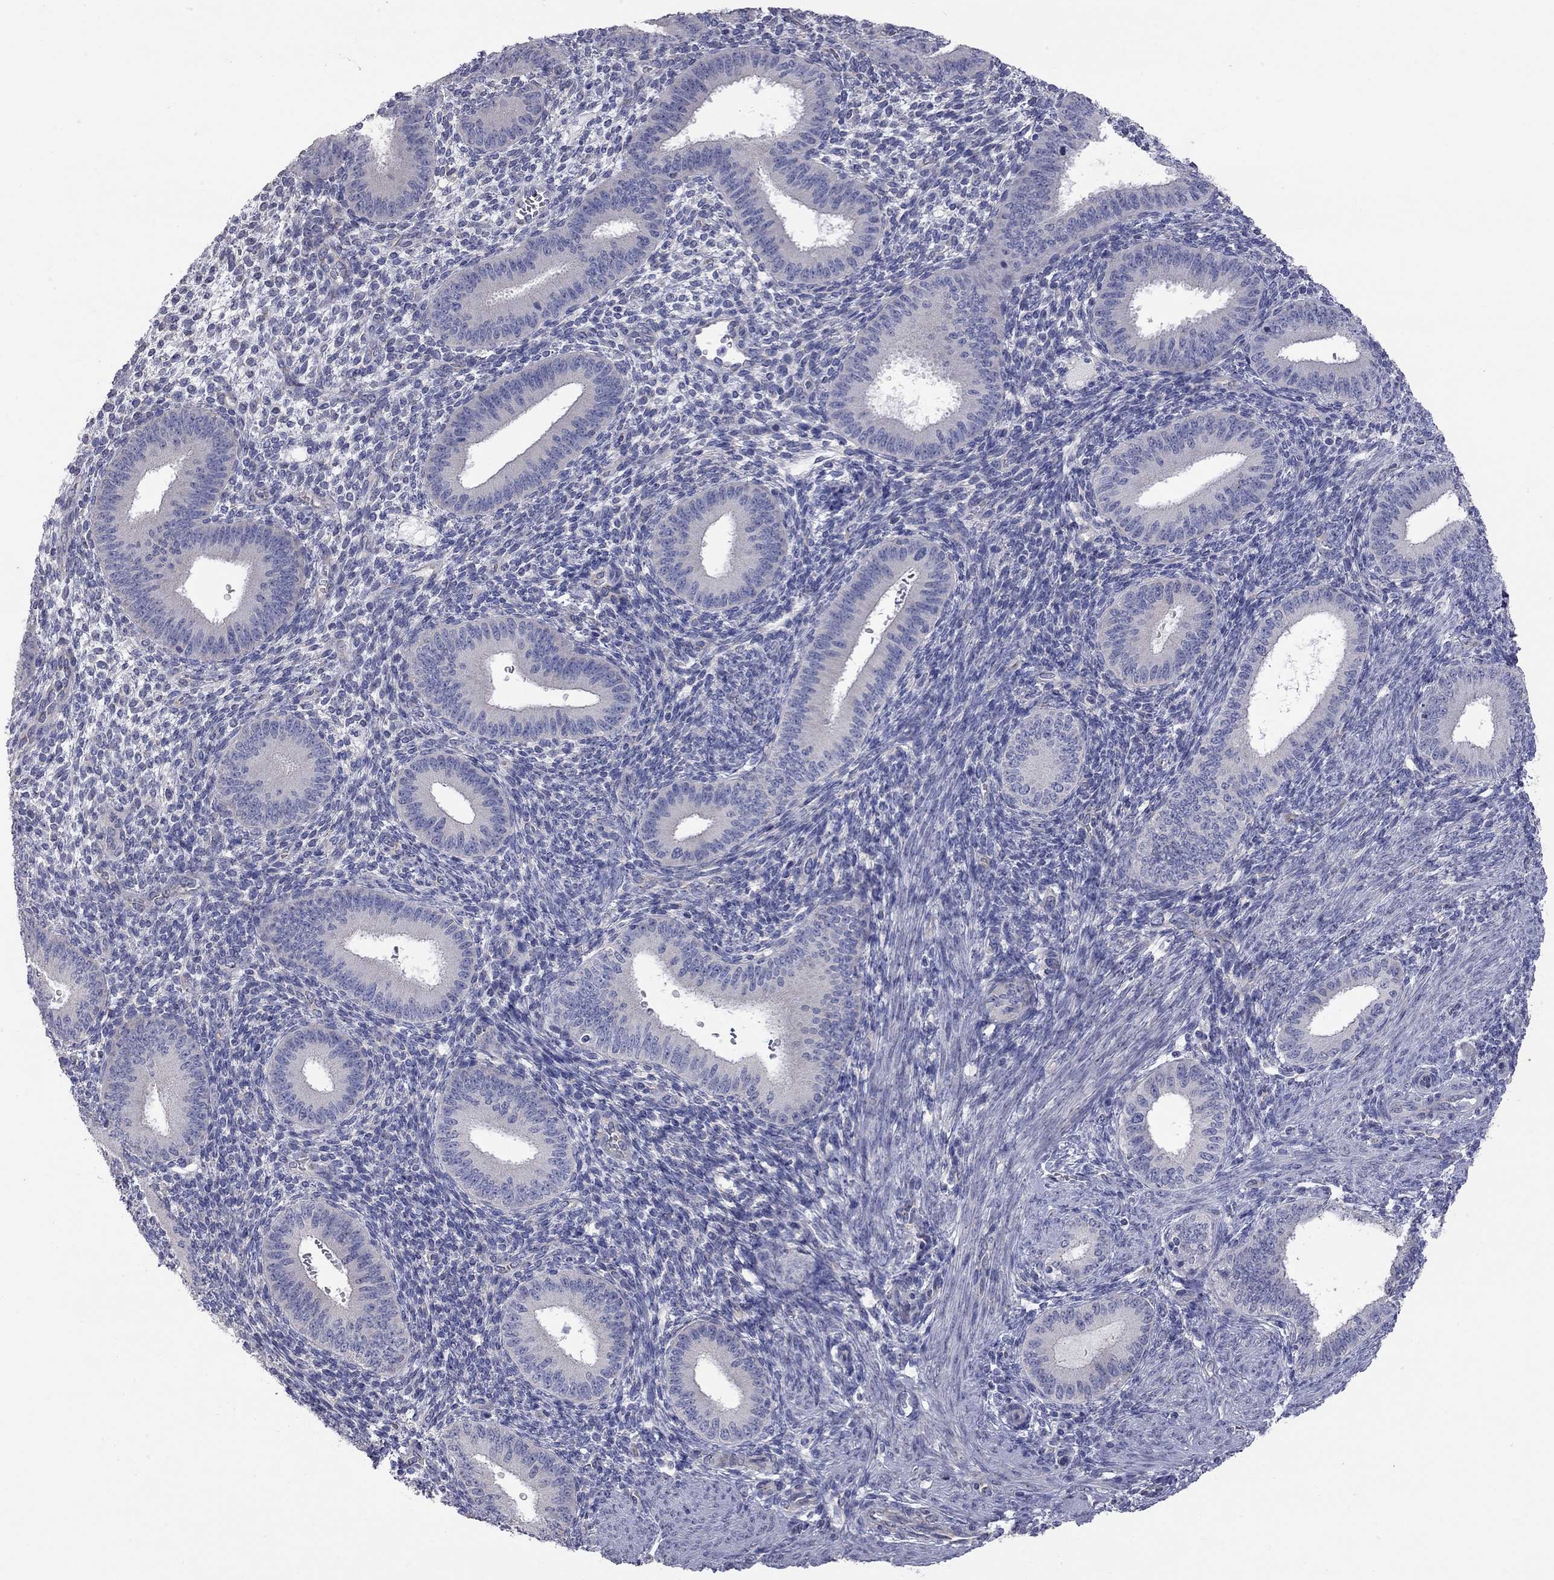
{"staining": {"intensity": "negative", "quantity": "none", "location": "none"}, "tissue": "endometrium", "cell_type": "Cells in endometrial stroma", "image_type": "normal", "snomed": [{"axis": "morphology", "description": "Normal tissue, NOS"}, {"axis": "topography", "description": "Endometrium"}], "caption": "A high-resolution photomicrograph shows immunohistochemistry (IHC) staining of benign endometrium, which displays no significant expression in cells in endometrial stroma.", "gene": "OPRK1", "patient": {"sex": "female", "age": 39}}